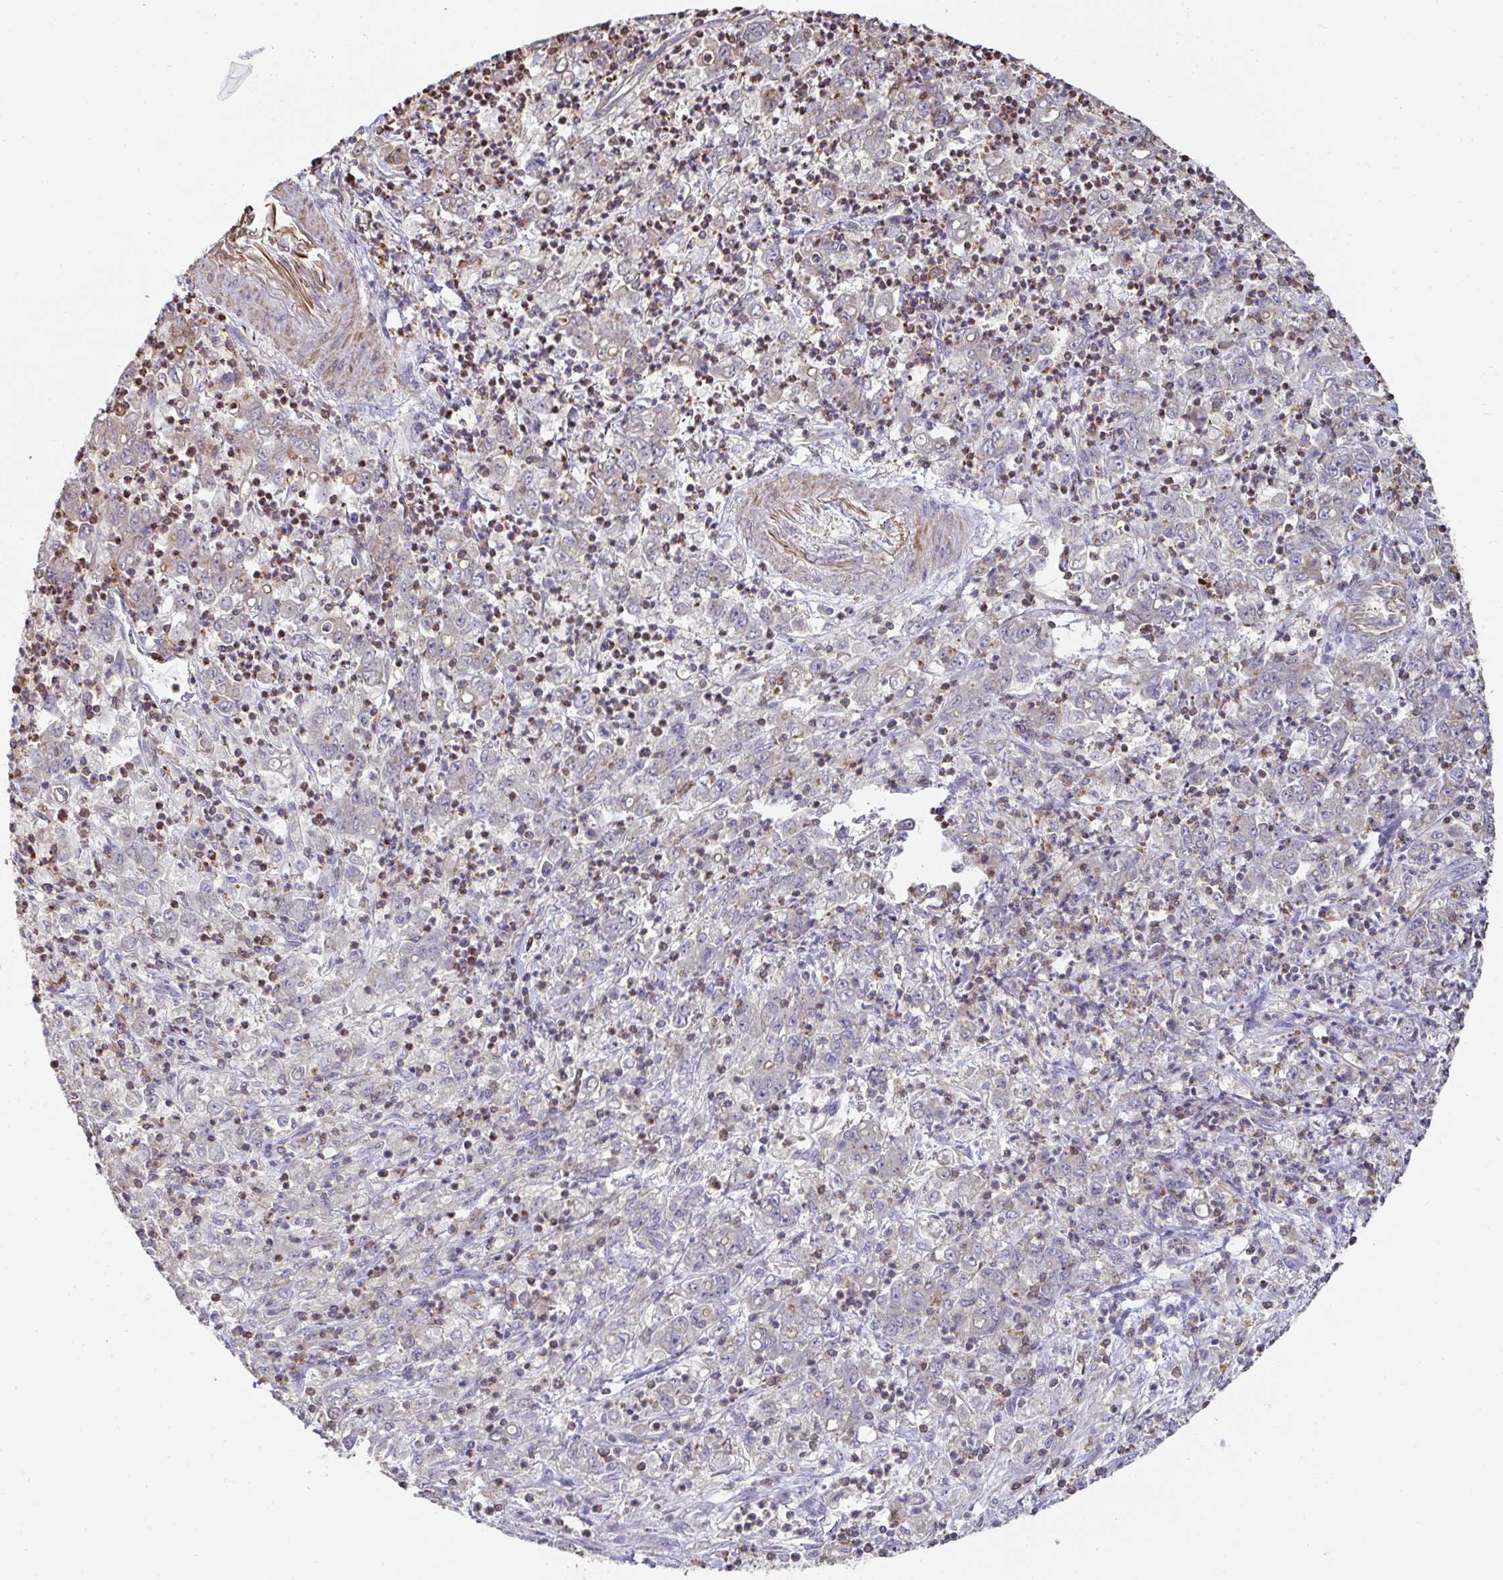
{"staining": {"intensity": "moderate", "quantity": "<25%", "location": "cytoplasmic/membranous"}, "tissue": "stomach cancer", "cell_type": "Tumor cells", "image_type": "cancer", "snomed": [{"axis": "morphology", "description": "Adenocarcinoma, NOS"}, {"axis": "topography", "description": "Stomach, lower"}], "caption": "Human stomach cancer stained with a brown dye shows moderate cytoplasmic/membranous positive expression in about <25% of tumor cells.", "gene": "DZANK1", "patient": {"sex": "female", "age": 71}}